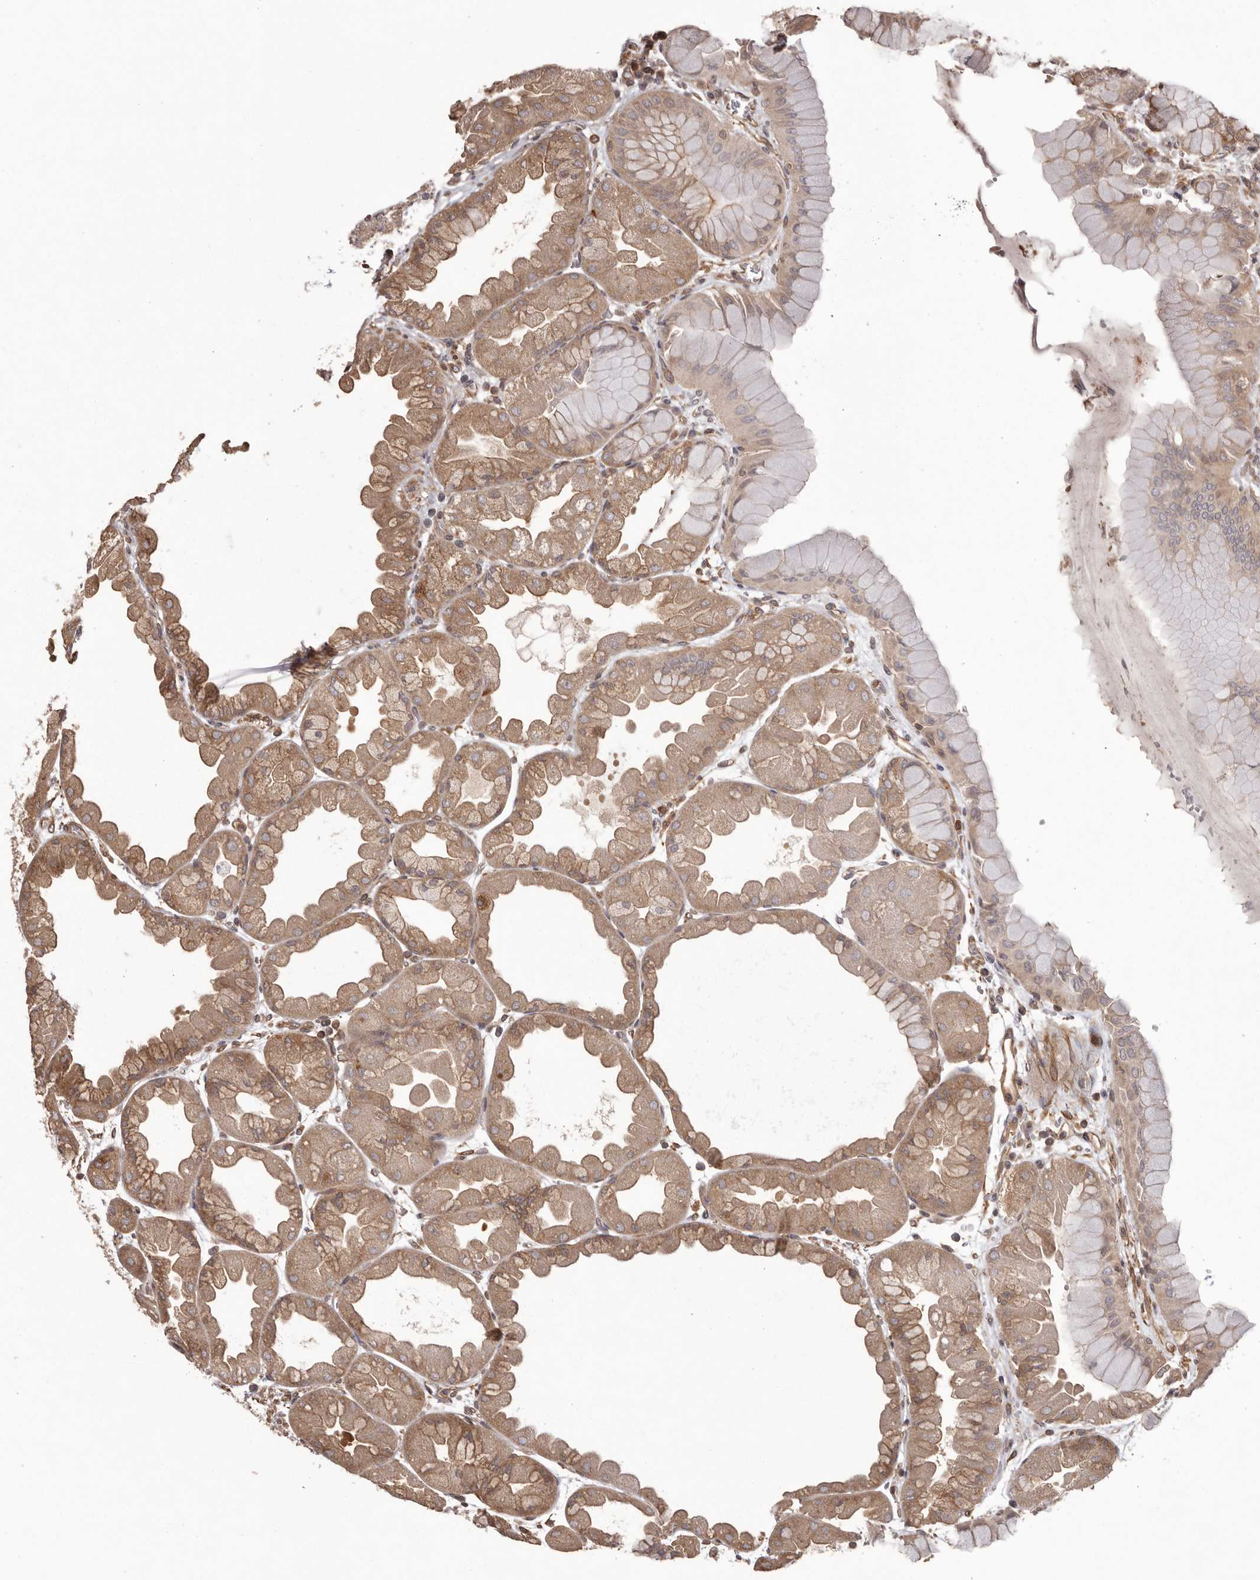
{"staining": {"intensity": "moderate", "quantity": ">75%", "location": "cytoplasmic/membranous"}, "tissue": "stomach", "cell_type": "Glandular cells", "image_type": "normal", "snomed": [{"axis": "morphology", "description": "Normal tissue, NOS"}, {"axis": "topography", "description": "Stomach, upper"}], "caption": "Moderate cytoplasmic/membranous protein positivity is identified in about >75% of glandular cells in stomach. Using DAB (brown) and hematoxylin (blue) stains, captured at high magnification using brightfield microscopy.", "gene": "NFKBIA", "patient": {"sex": "male", "age": 47}}